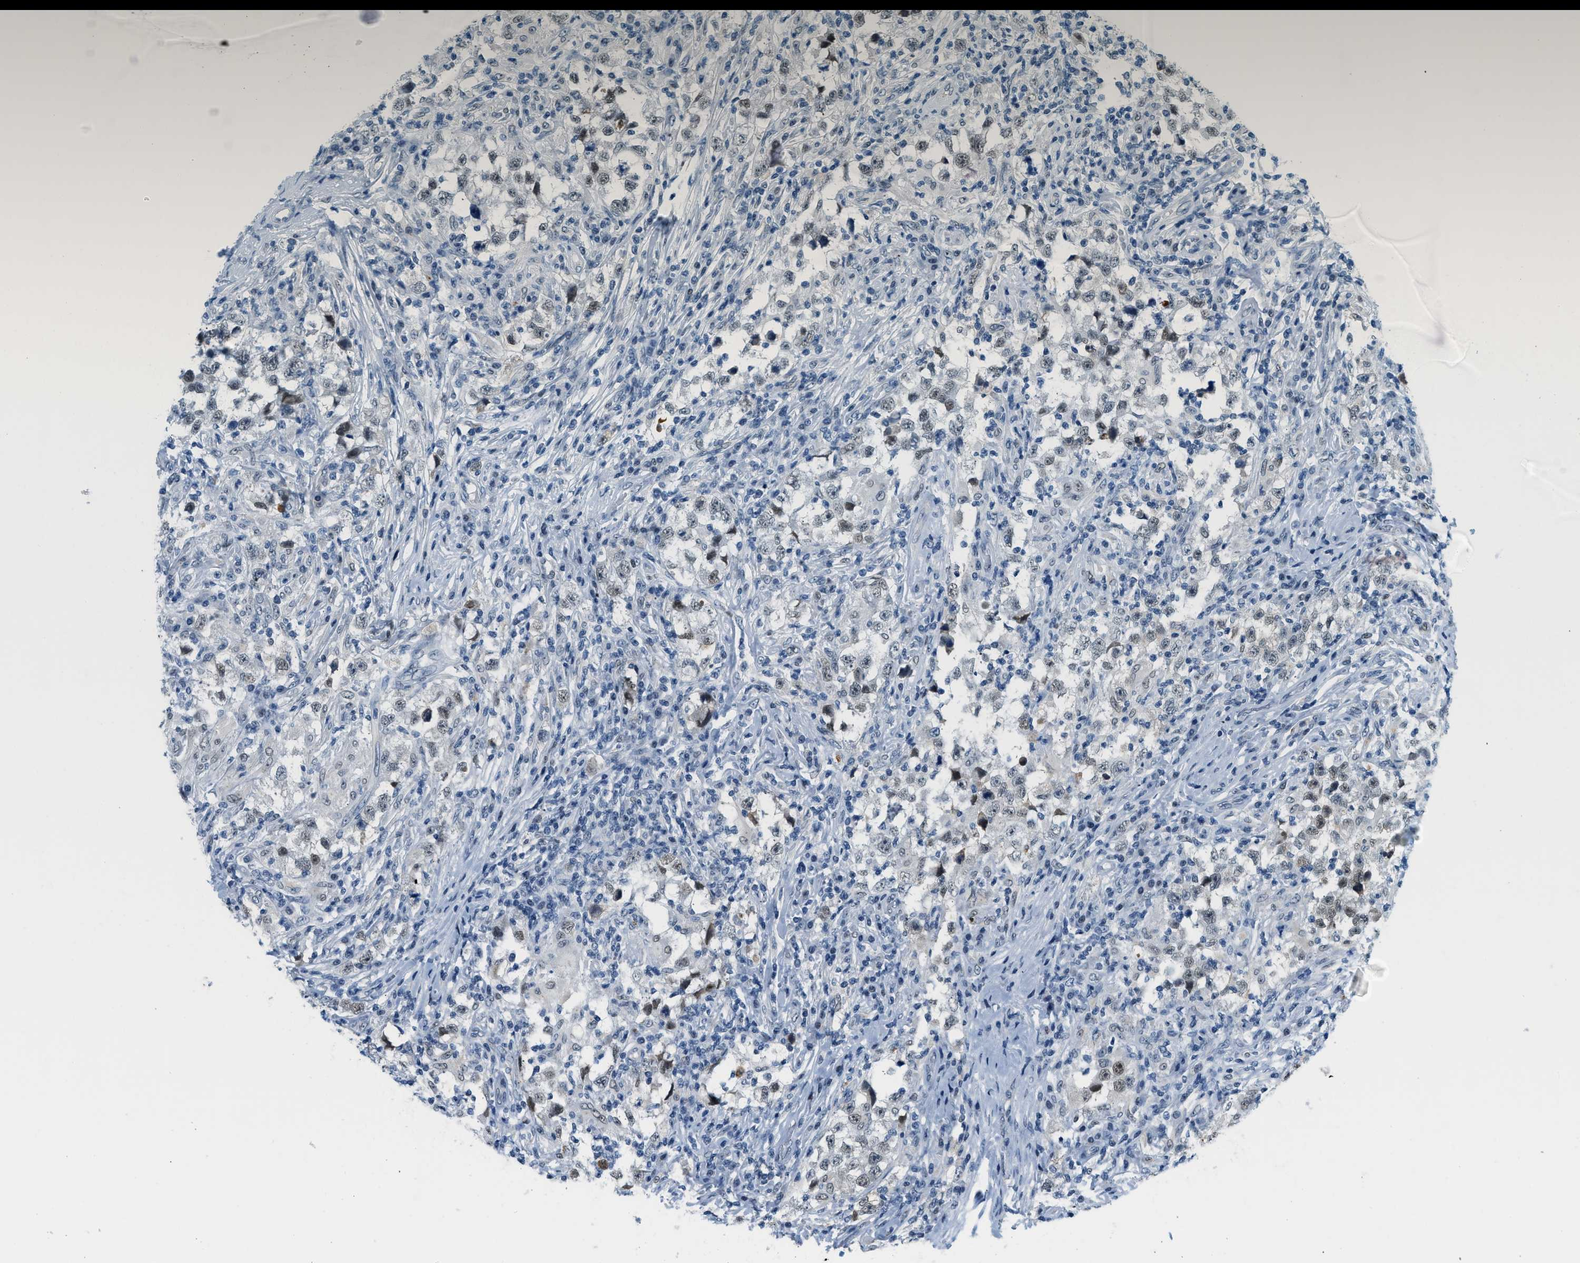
{"staining": {"intensity": "weak", "quantity": "25%-75%", "location": "nuclear"}, "tissue": "testis cancer", "cell_type": "Tumor cells", "image_type": "cancer", "snomed": [{"axis": "morphology", "description": "Carcinoma, Embryonal, NOS"}, {"axis": "topography", "description": "Testis"}], "caption": "This is an image of immunohistochemistry staining of testis cancer, which shows weak expression in the nuclear of tumor cells.", "gene": "HIPK1", "patient": {"sex": "male", "age": 21}}